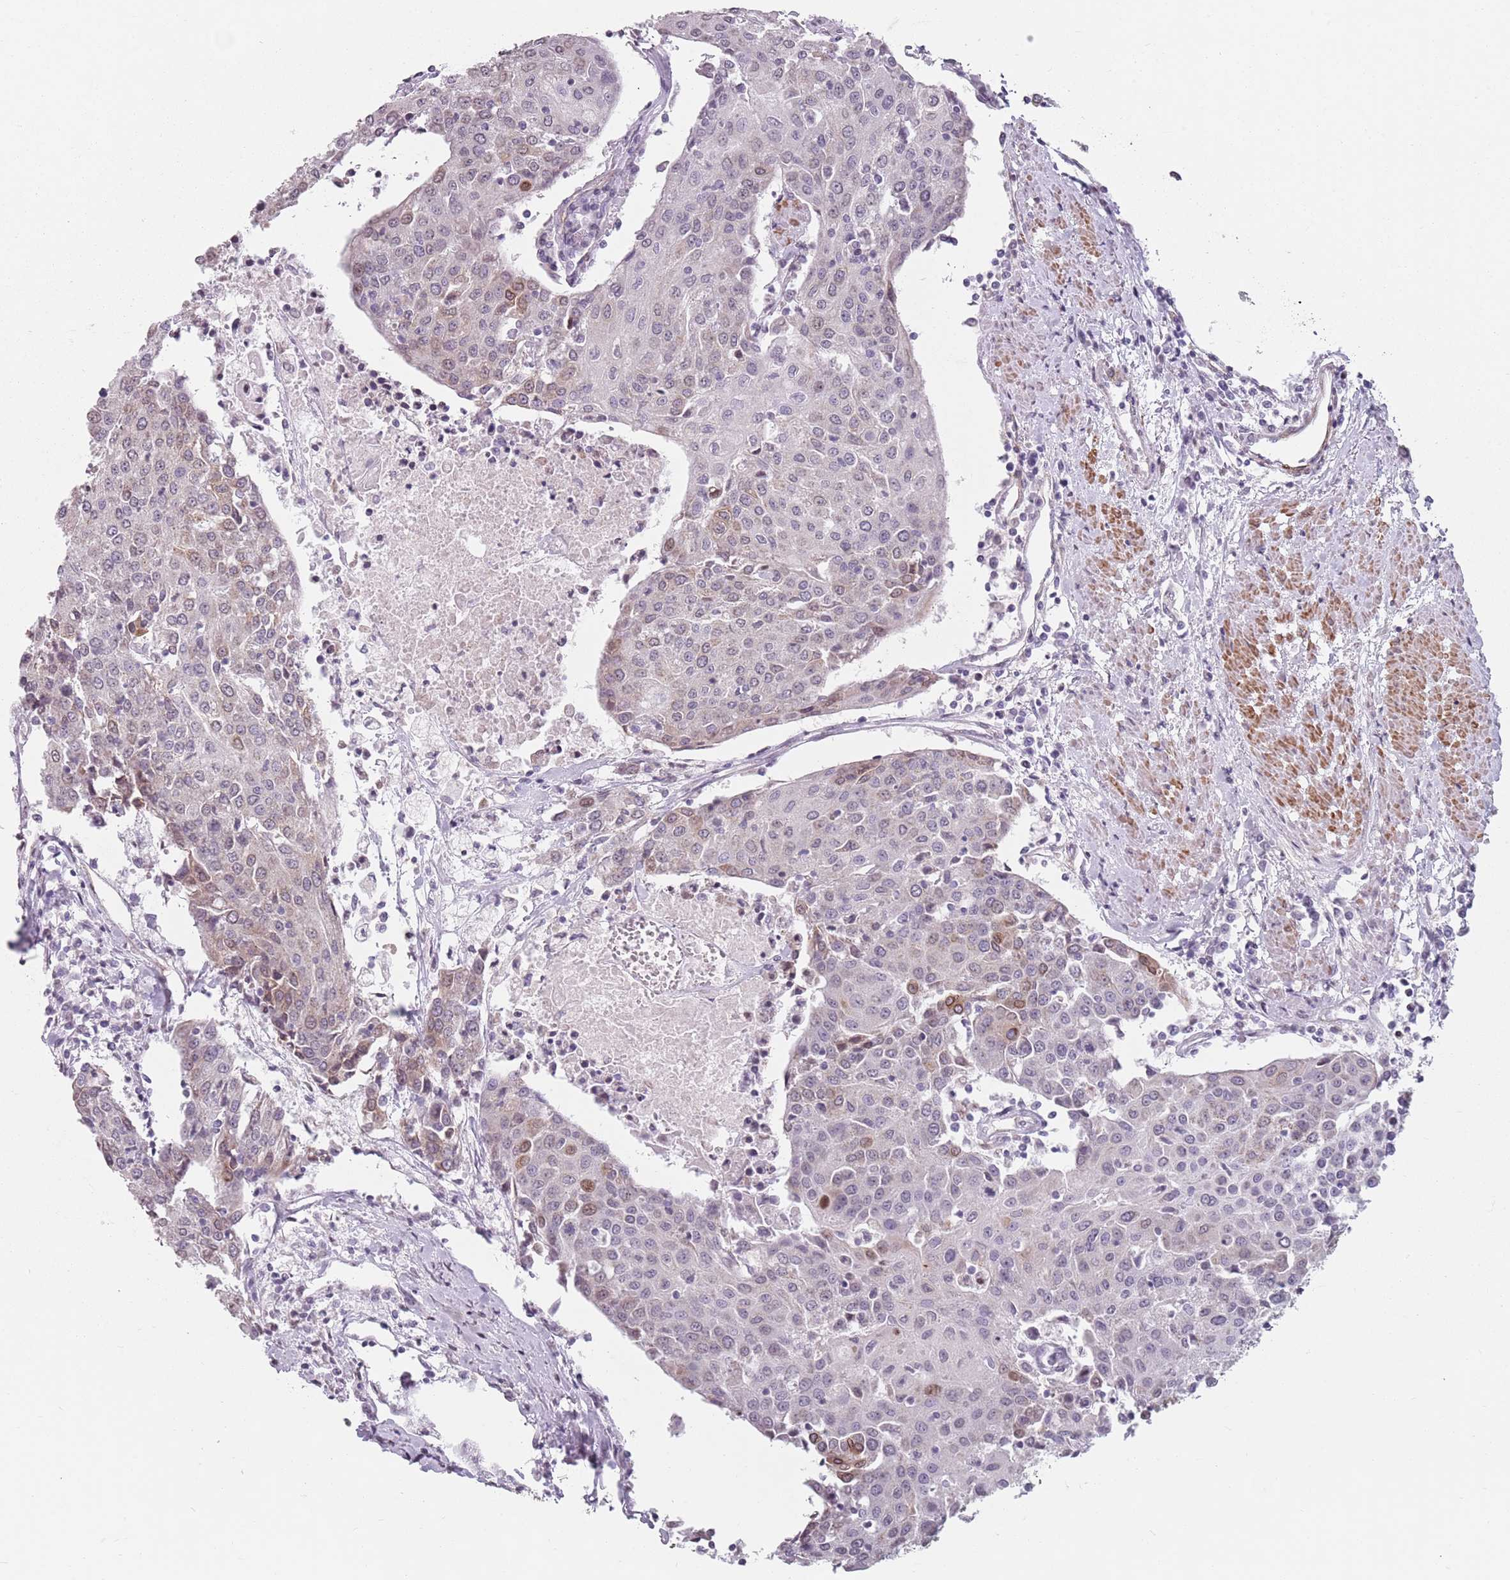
{"staining": {"intensity": "weak", "quantity": "<25%", "location": "cytoplasmic/membranous"}, "tissue": "urothelial cancer", "cell_type": "Tumor cells", "image_type": "cancer", "snomed": [{"axis": "morphology", "description": "Urothelial carcinoma, High grade"}, {"axis": "topography", "description": "Urinary bladder"}], "caption": "High power microscopy photomicrograph of an immunohistochemistry histopathology image of urothelial cancer, revealing no significant expression in tumor cells.", "gene": "TMC4", "patient": {"sex": "female", "age": 85}}